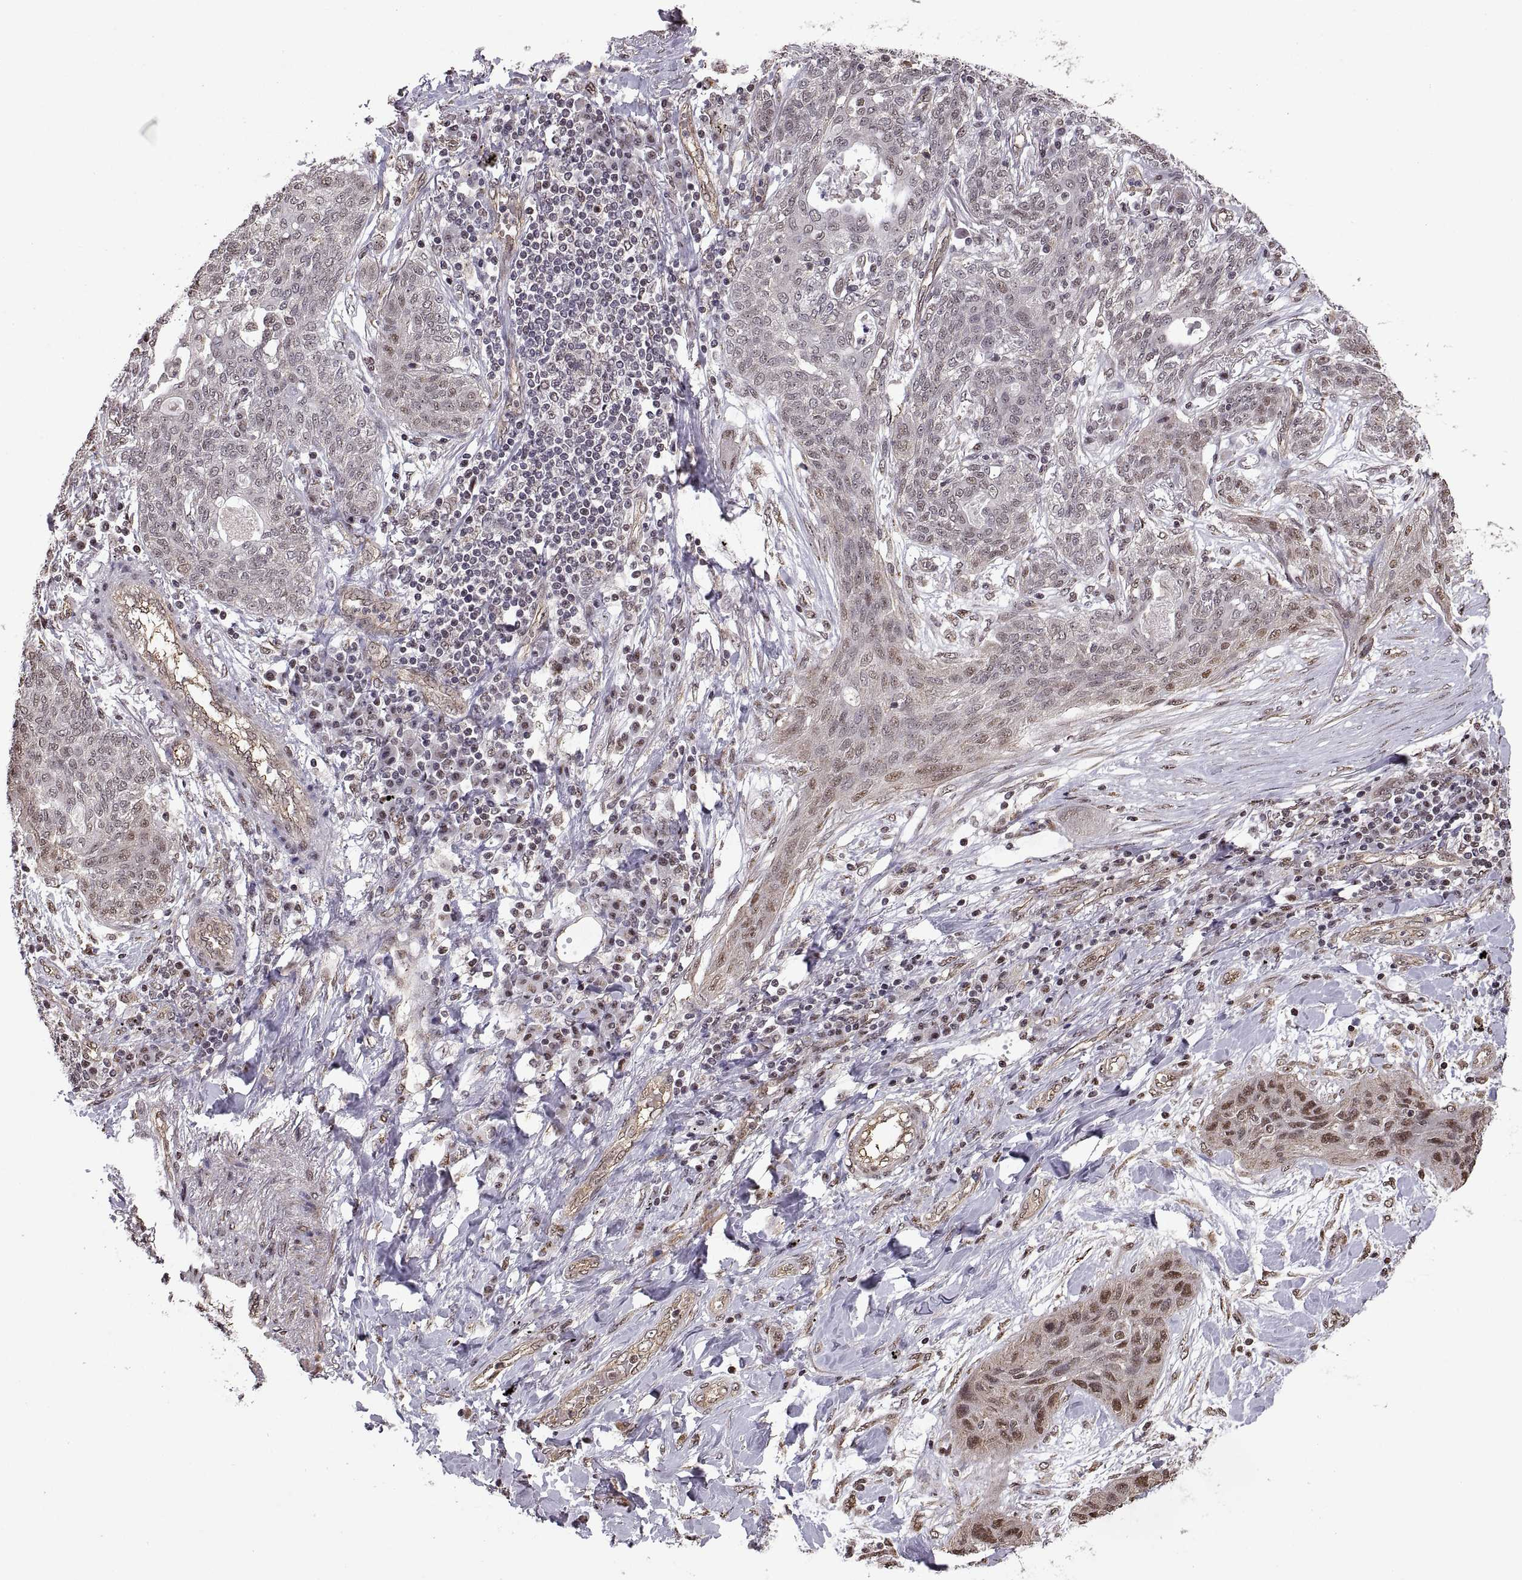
{"staining": {"intensity": "weak", "quantity": "<25%", "location": "nuclear"}, "tissue": "lung cancer", "cell_type": "Tumor cells", "image_type": "cancer", "snomed": [{"axis": "morphology", "description": "Squamous cell carcinoma, NOS"}, {"axis": "topography", "description": "Lung"}], "caption": "Immunohistochemical staining of lung cancer demonstrates no significant expression in tumor cells. (DAB IHC, high magnification).", "gene": "ARRB1", "patient": {"sex": "female", "age": 70}}